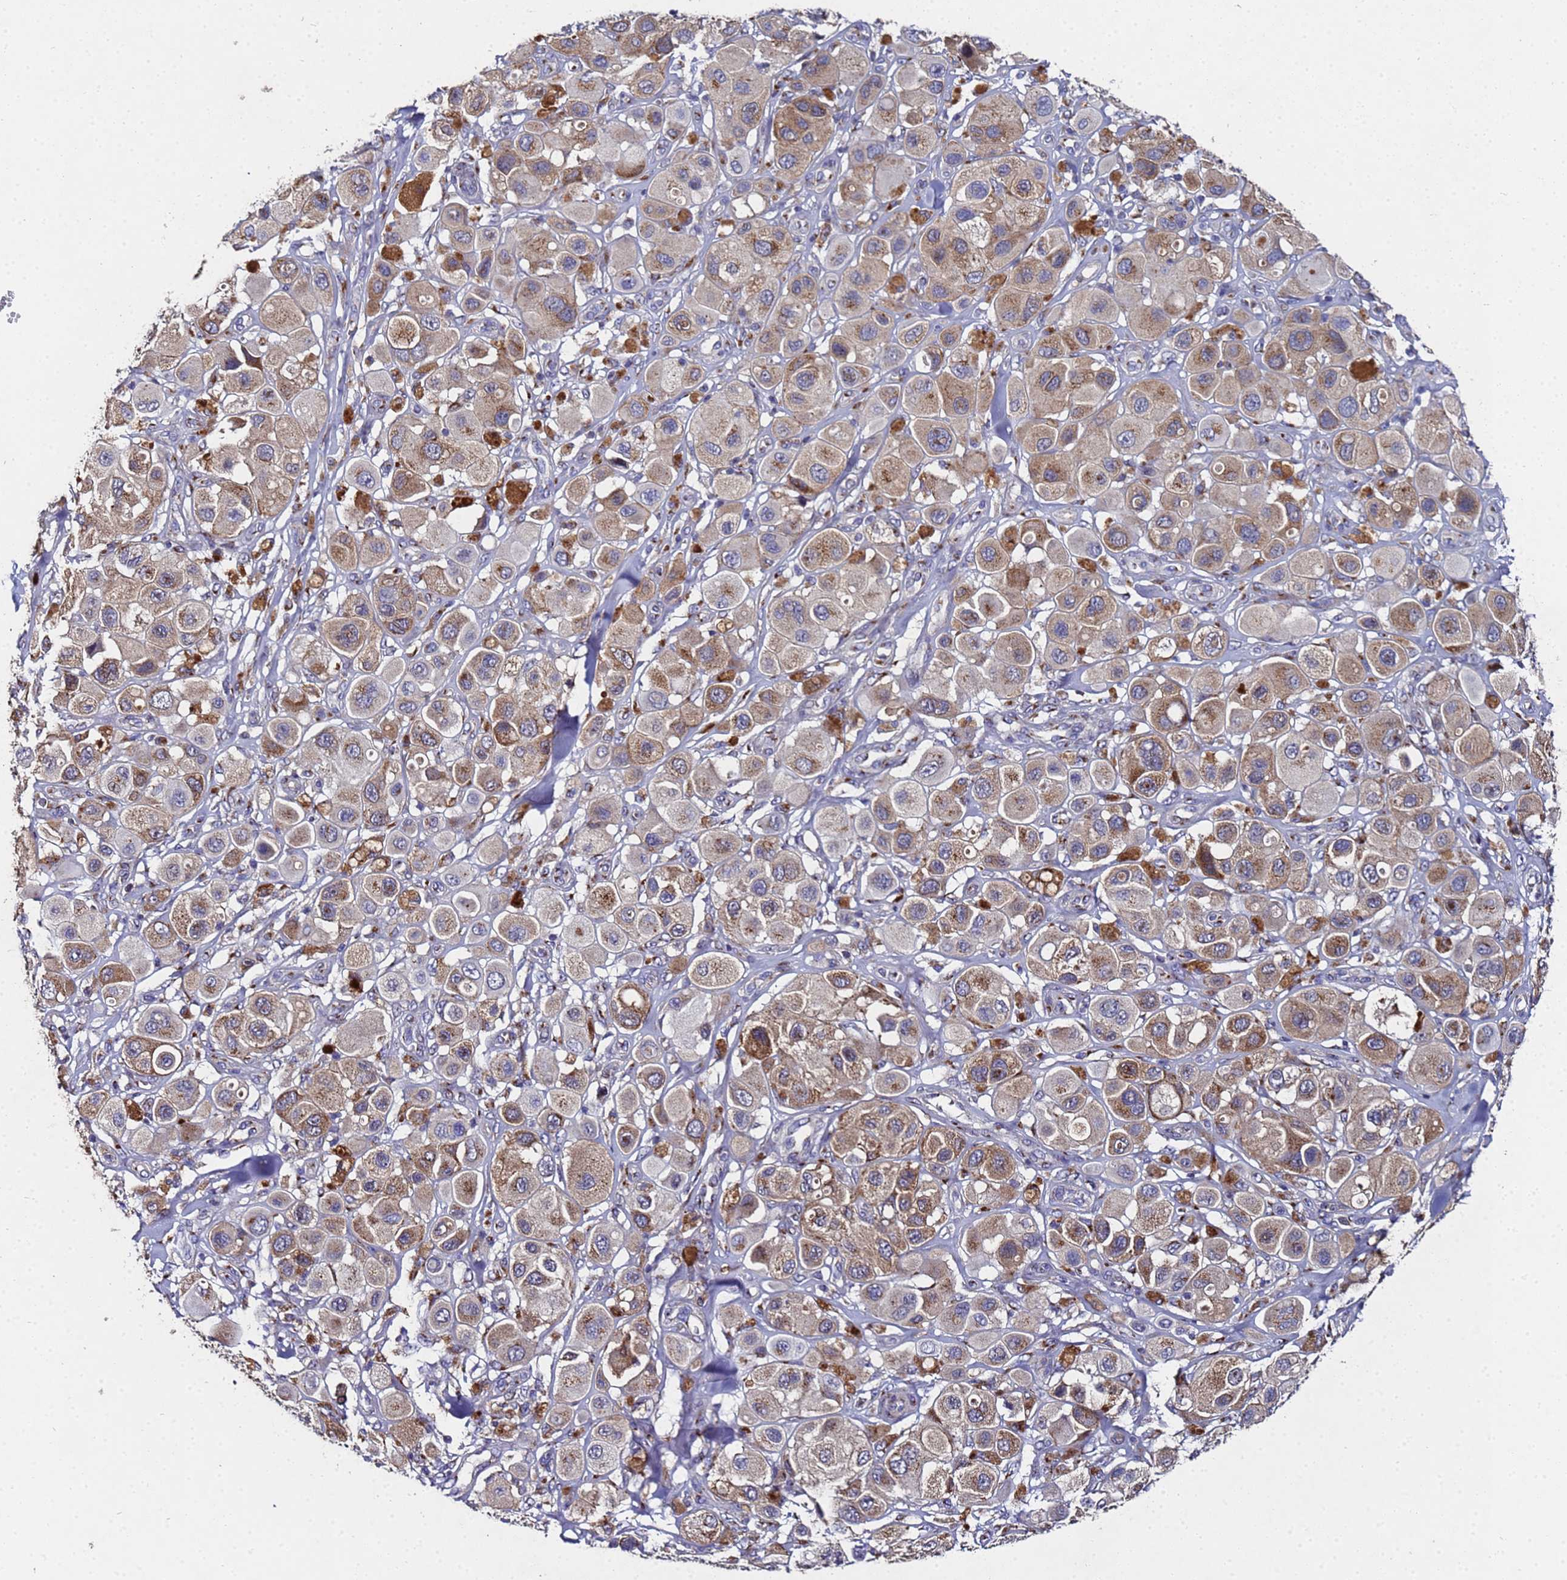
{"staining": {"intensity": "moderate", "quantity": ">75%", "location": "cytoplasmic/membranous"}, "tissue": "melanoma", "cell_type": "Tumor cells", "image_type": "cancer", "snomed": [{"axis": "morphology", "description": "Malignant melanoma, Metastatic site"}, {"axis": "topography", "description": "Skin"}], "caption": "Melanoma stained with a brown dye displays moderate cytoplasmic/membranous positive positivity in approximately >75% of tumor cells.", "gene": "NSUN6", "patient": {"sex": "male", "age": 41}}